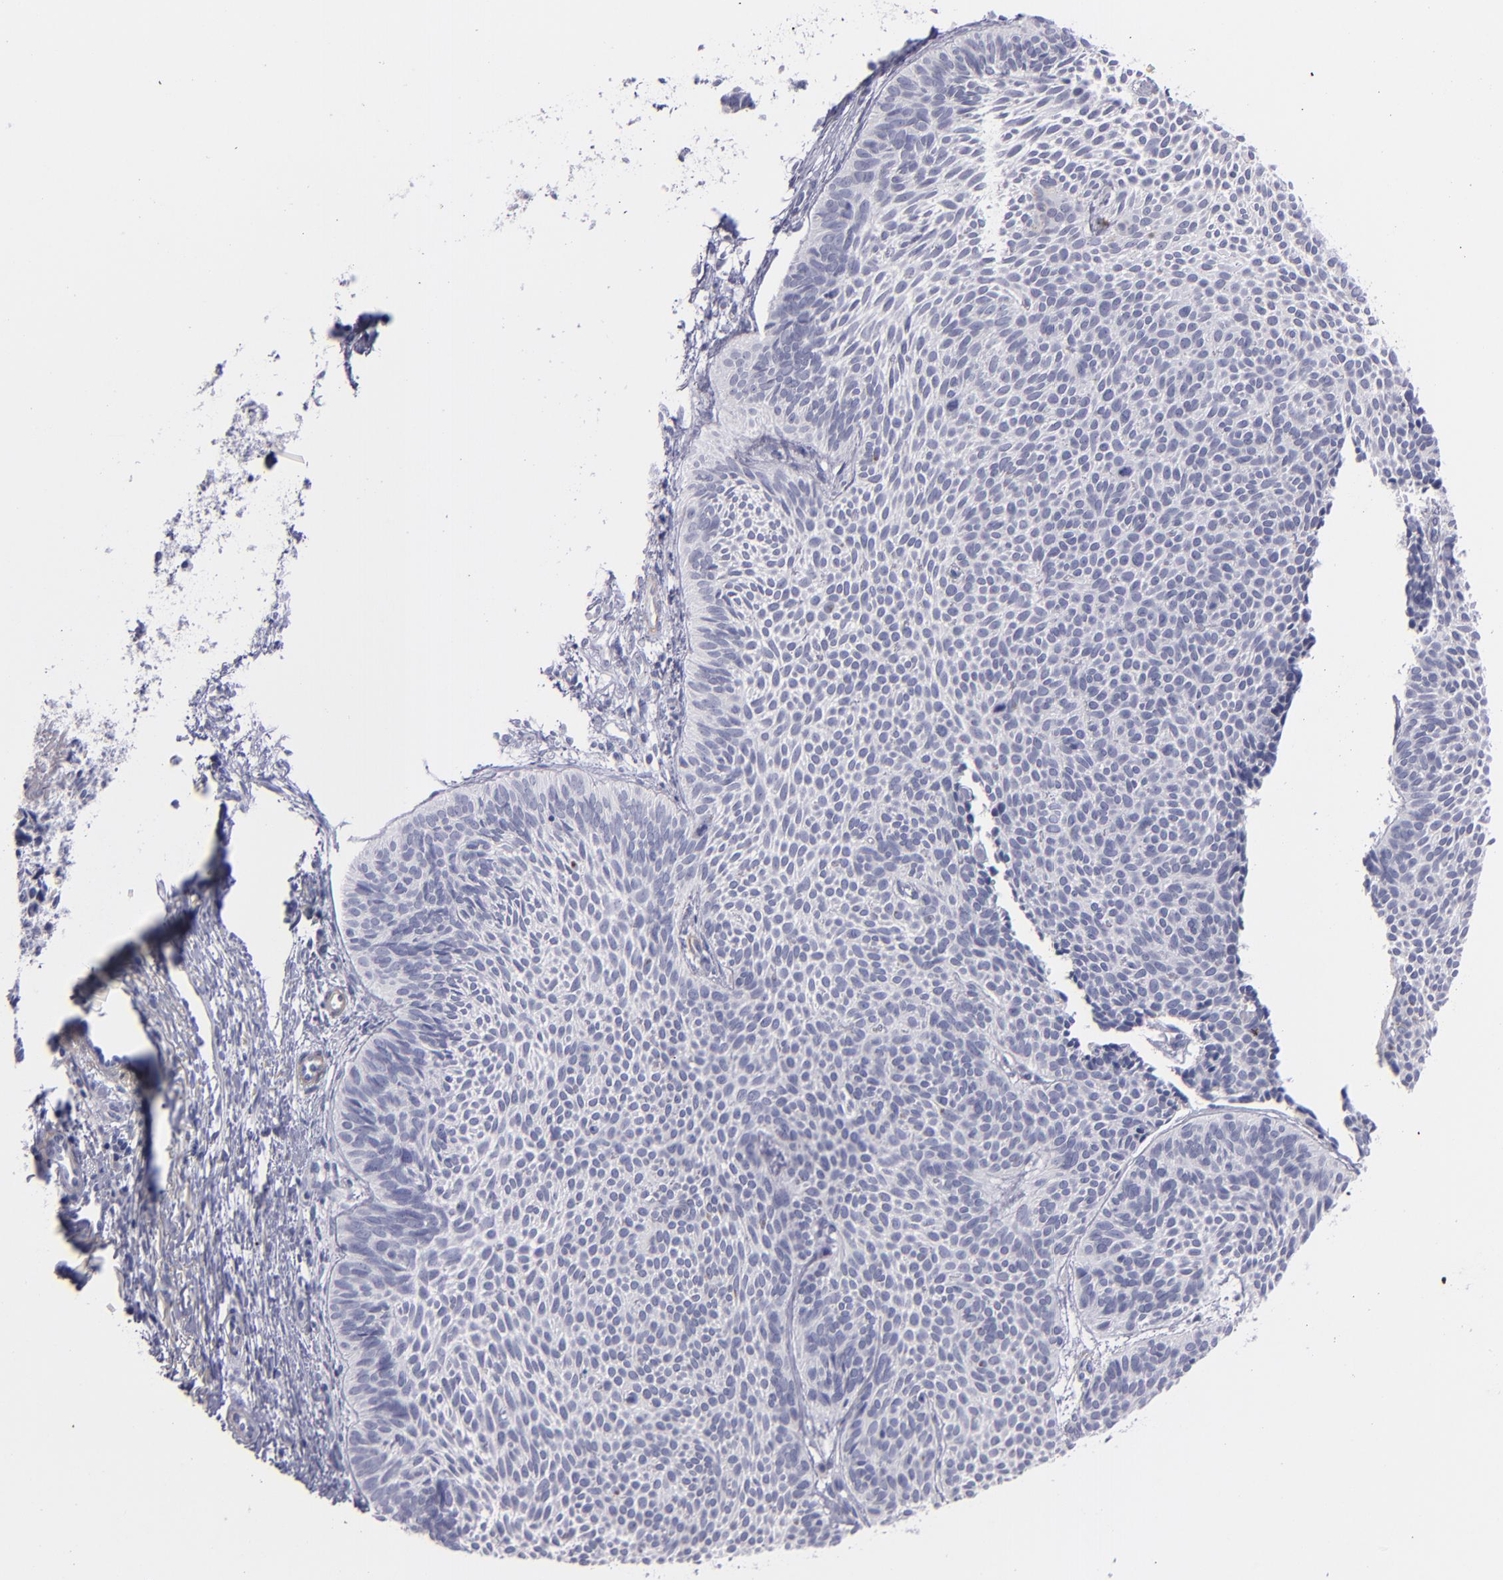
{"staining": {"intensity": "negative", "quantity": "none", "location": "none"}, "tissue": "skin cancer", "cell_type": "Tumor cells", "image_type": "cancer", "snomed": [{"axis": "morphology", "description": "Basal cell carcinoma"}, {"axis": "topography", "description": "Skin"}], "caption": "Tumor cells show no significant protein staining in basal cell carcinoma (skin).", "gene": "MYH11", "patient": {"sex": "male", "age": 84}}